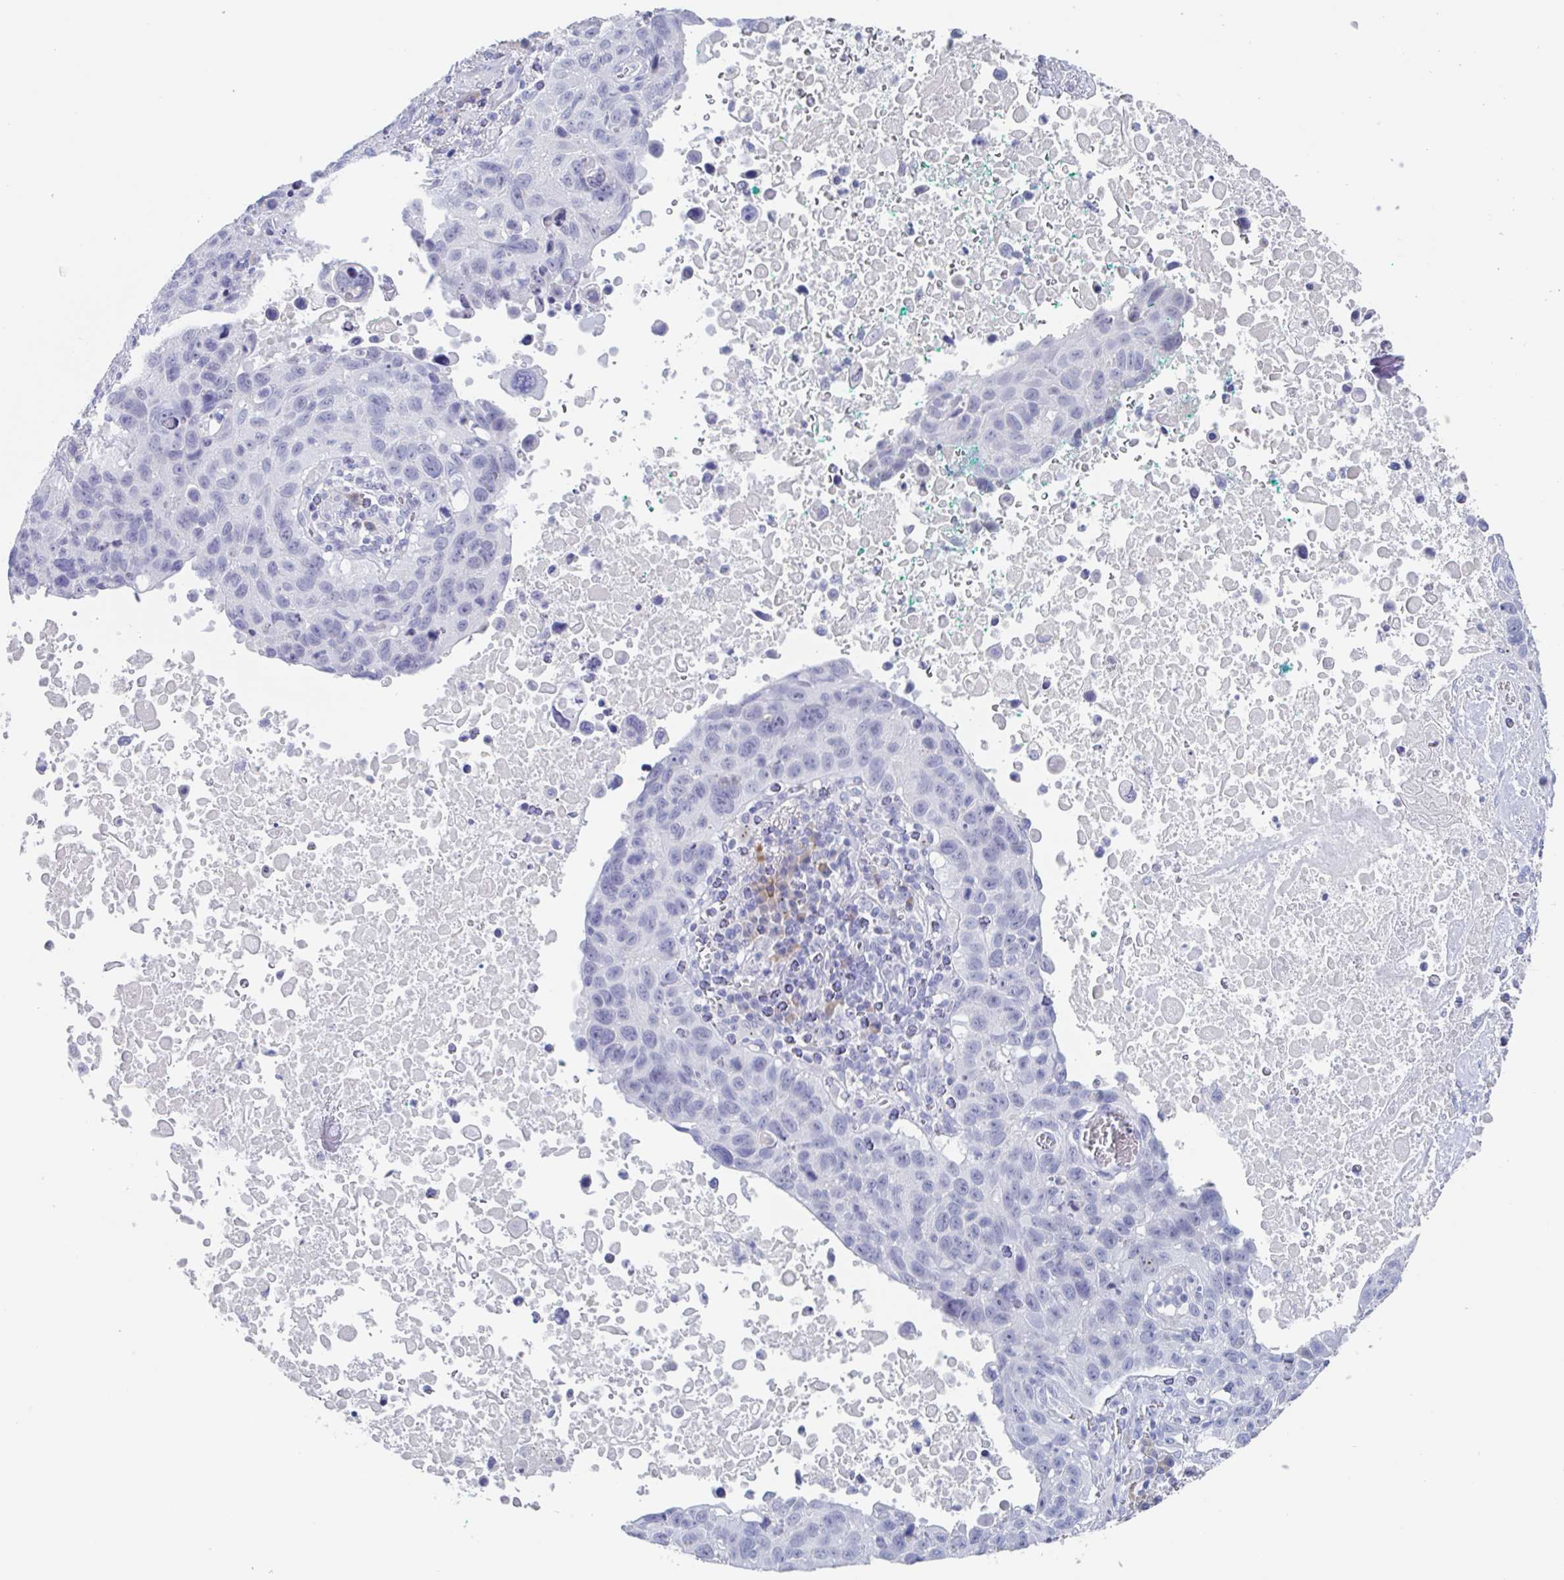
{"staining": {"intensity": "negative", "quantity": "none", "location": "none"}, "tissue": "lung cancer", "cell_type": "Tumor cells", "image_type": "cancer", "snomed": [{"axis": "morphology", "description": "Squamous cell carcinoma, NOS"}, {"axis": "topography", "description": "Lung"}], "caption": "This micrograph is of lung cancer stained with immunohistochemistry to label a protein in brown with the nuclei are counter-stained blue. There is no expression in tumor cells.", "gene": "NOXRED1", "patient": {"sex": "male", "age": 66}}